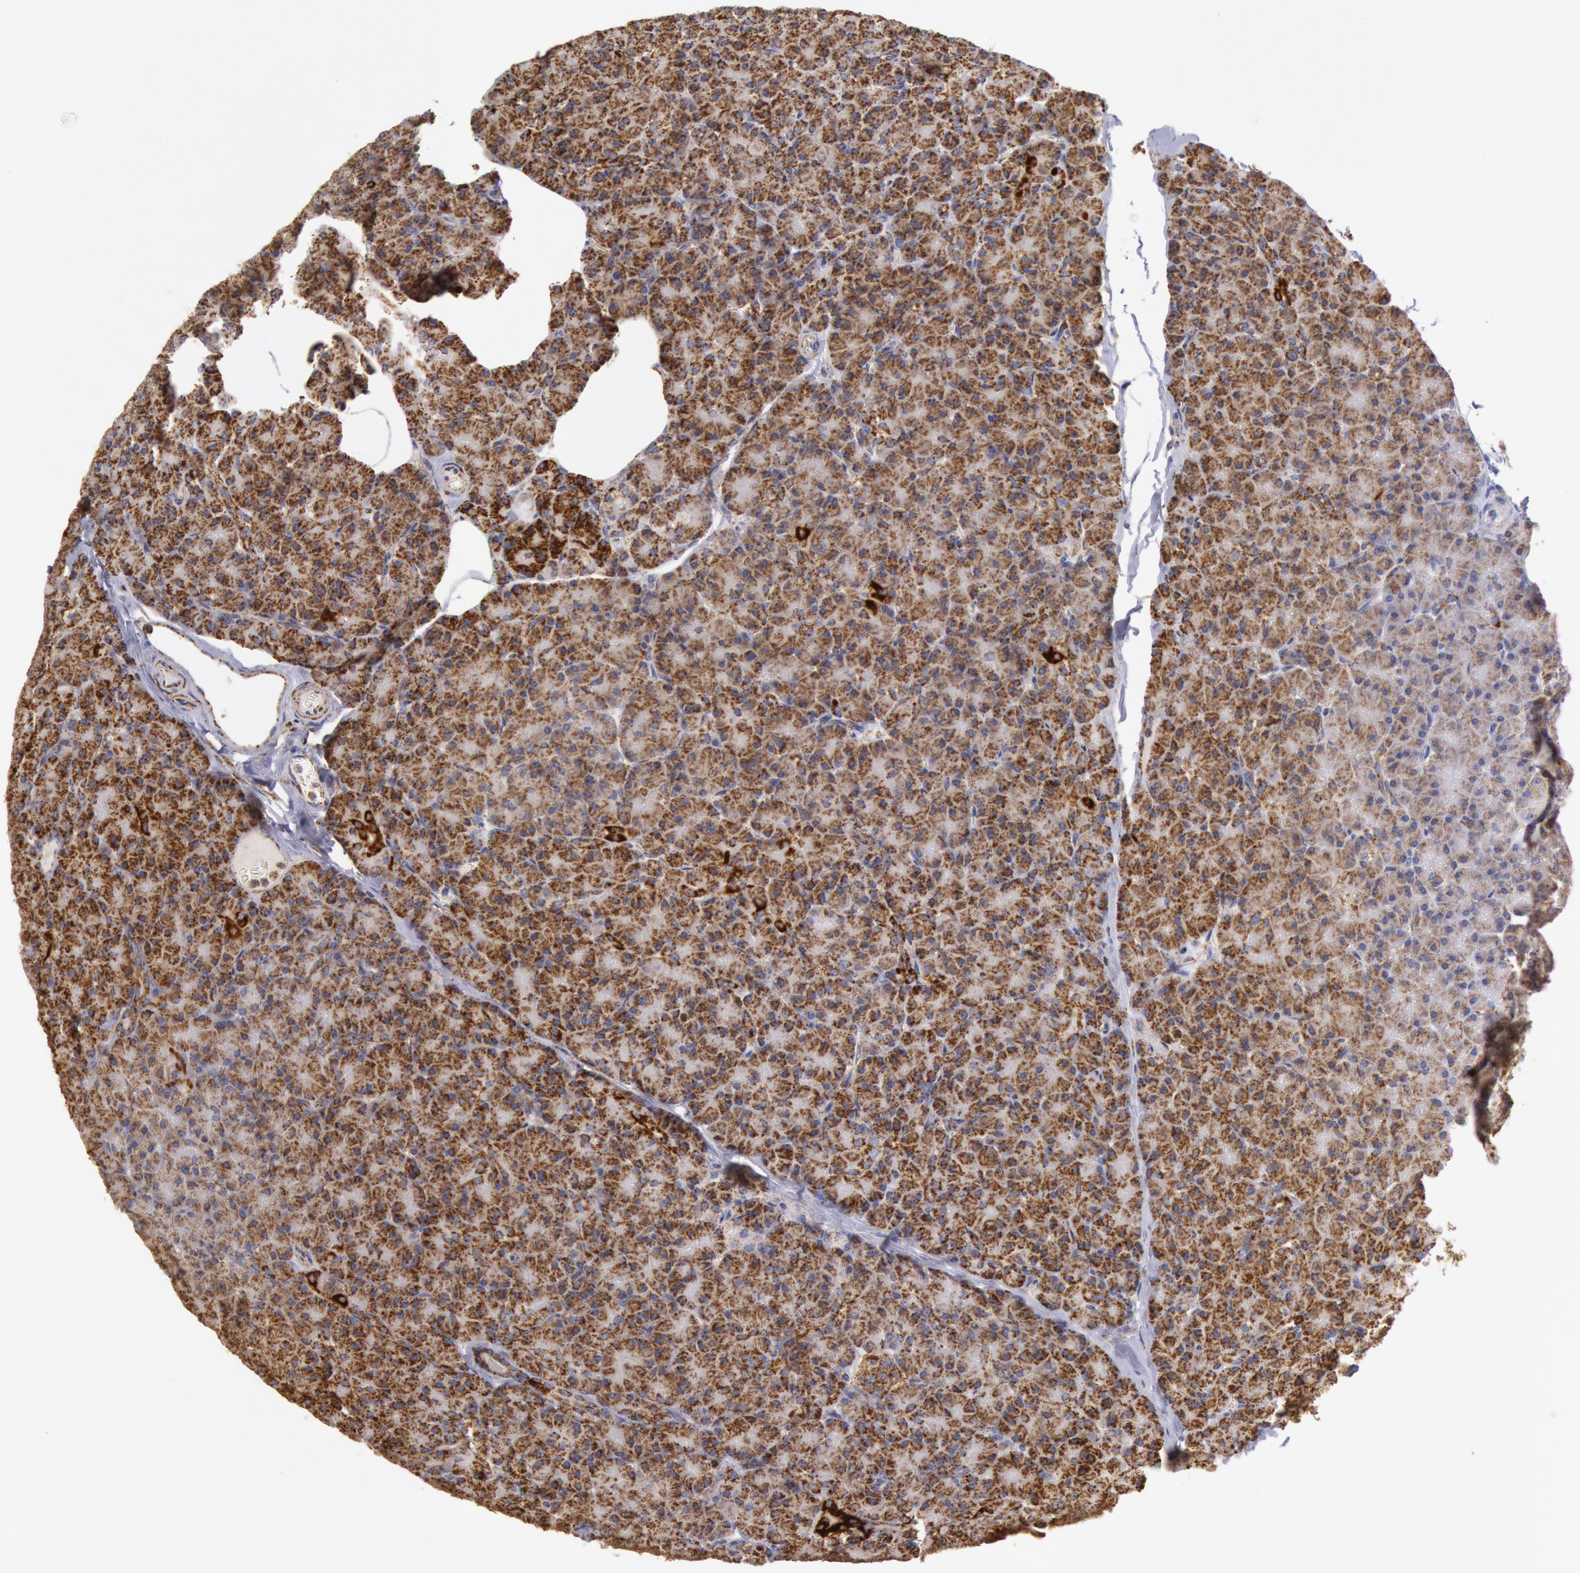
{"staining": {"intensity": "strong", "quantity": ">75%", "location": "cytoplasmic/membranous"}, "tissue": "pancreas", "cell_type": "Exocrine glandular cells", "image_type": "normal", "snomed": [{"axis": "morphology", "description": "Normal tissue, NOS"}, {"axis": "topography", "description": "Pancreas"}], "caption": "High-power microscopy captured an immunohistochemistry micrograph of benign pancreas, revealing strong cytoplasmic/membranous staining in about >75% of exocrine glandular cells. (DAB (3,3'-diaminobenzidine) IHC, brown staining for protein, blue staining for nuclei).", "gene": "CYC1", "patient": {"sex": "female", "age": 43}}